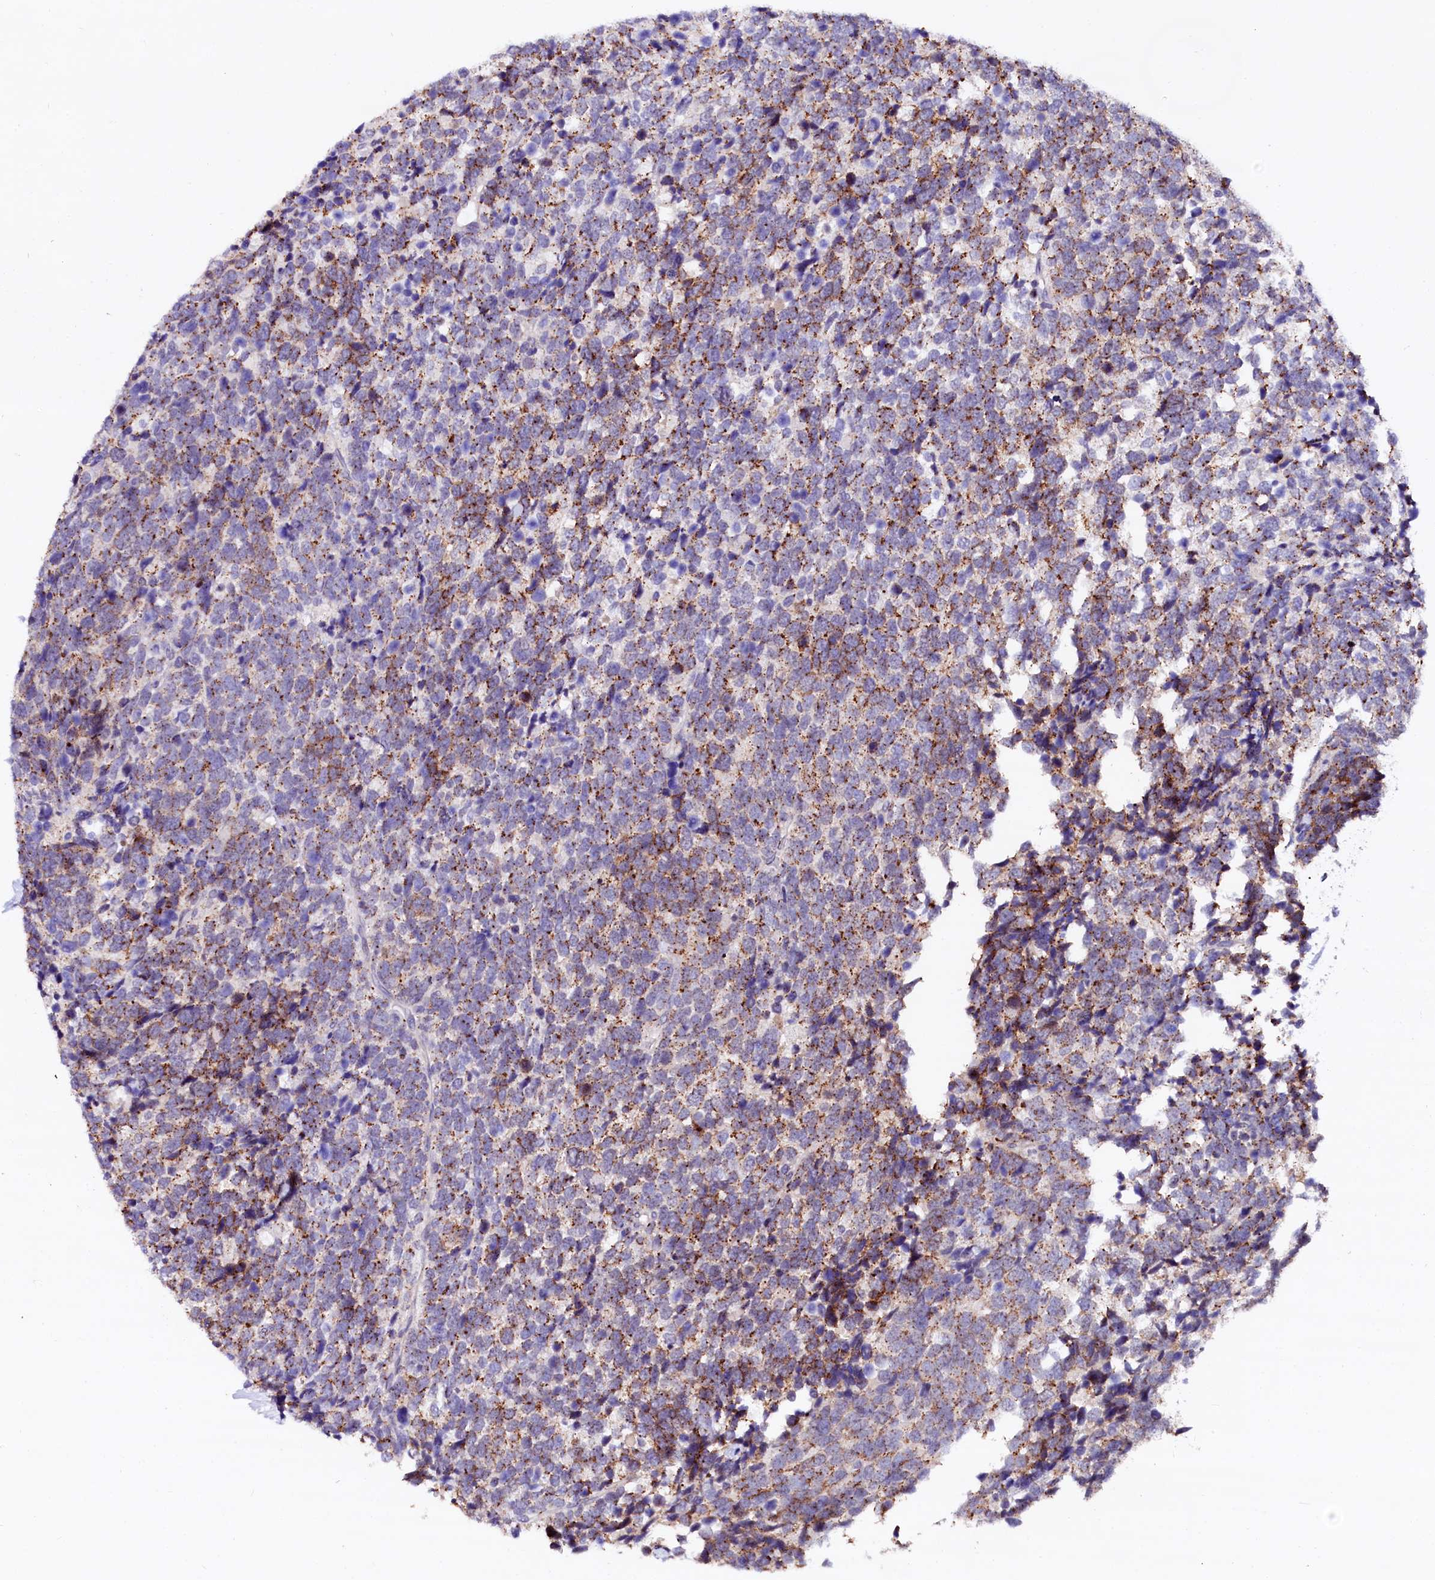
{"staining": {"intensity": "moderate", "quantity": "25%-75%", "location": "cytoplasmic/membranous"}, "tissue": "urothelial cancer", "cell_type": "Tumor cells", "image_type": "cancer", "snomed": [{"axis": "morphology", "description": "Urothelial carcinoma, High grade"}, {"axis": "topography", "description": "Urinary bladder"}], "caption": "IHC photomicrograph of neoplastic tissue: urothelial cancer stained using immunohistochemistry shows medium levels of moderate protein expression localized specifically in the cytoplasmic/membranous of tumor cells, appearing as a cytoplasmic/membranous brown color.", "gene": "NALF1", "patient": {"sex": "female", "age": 82}}